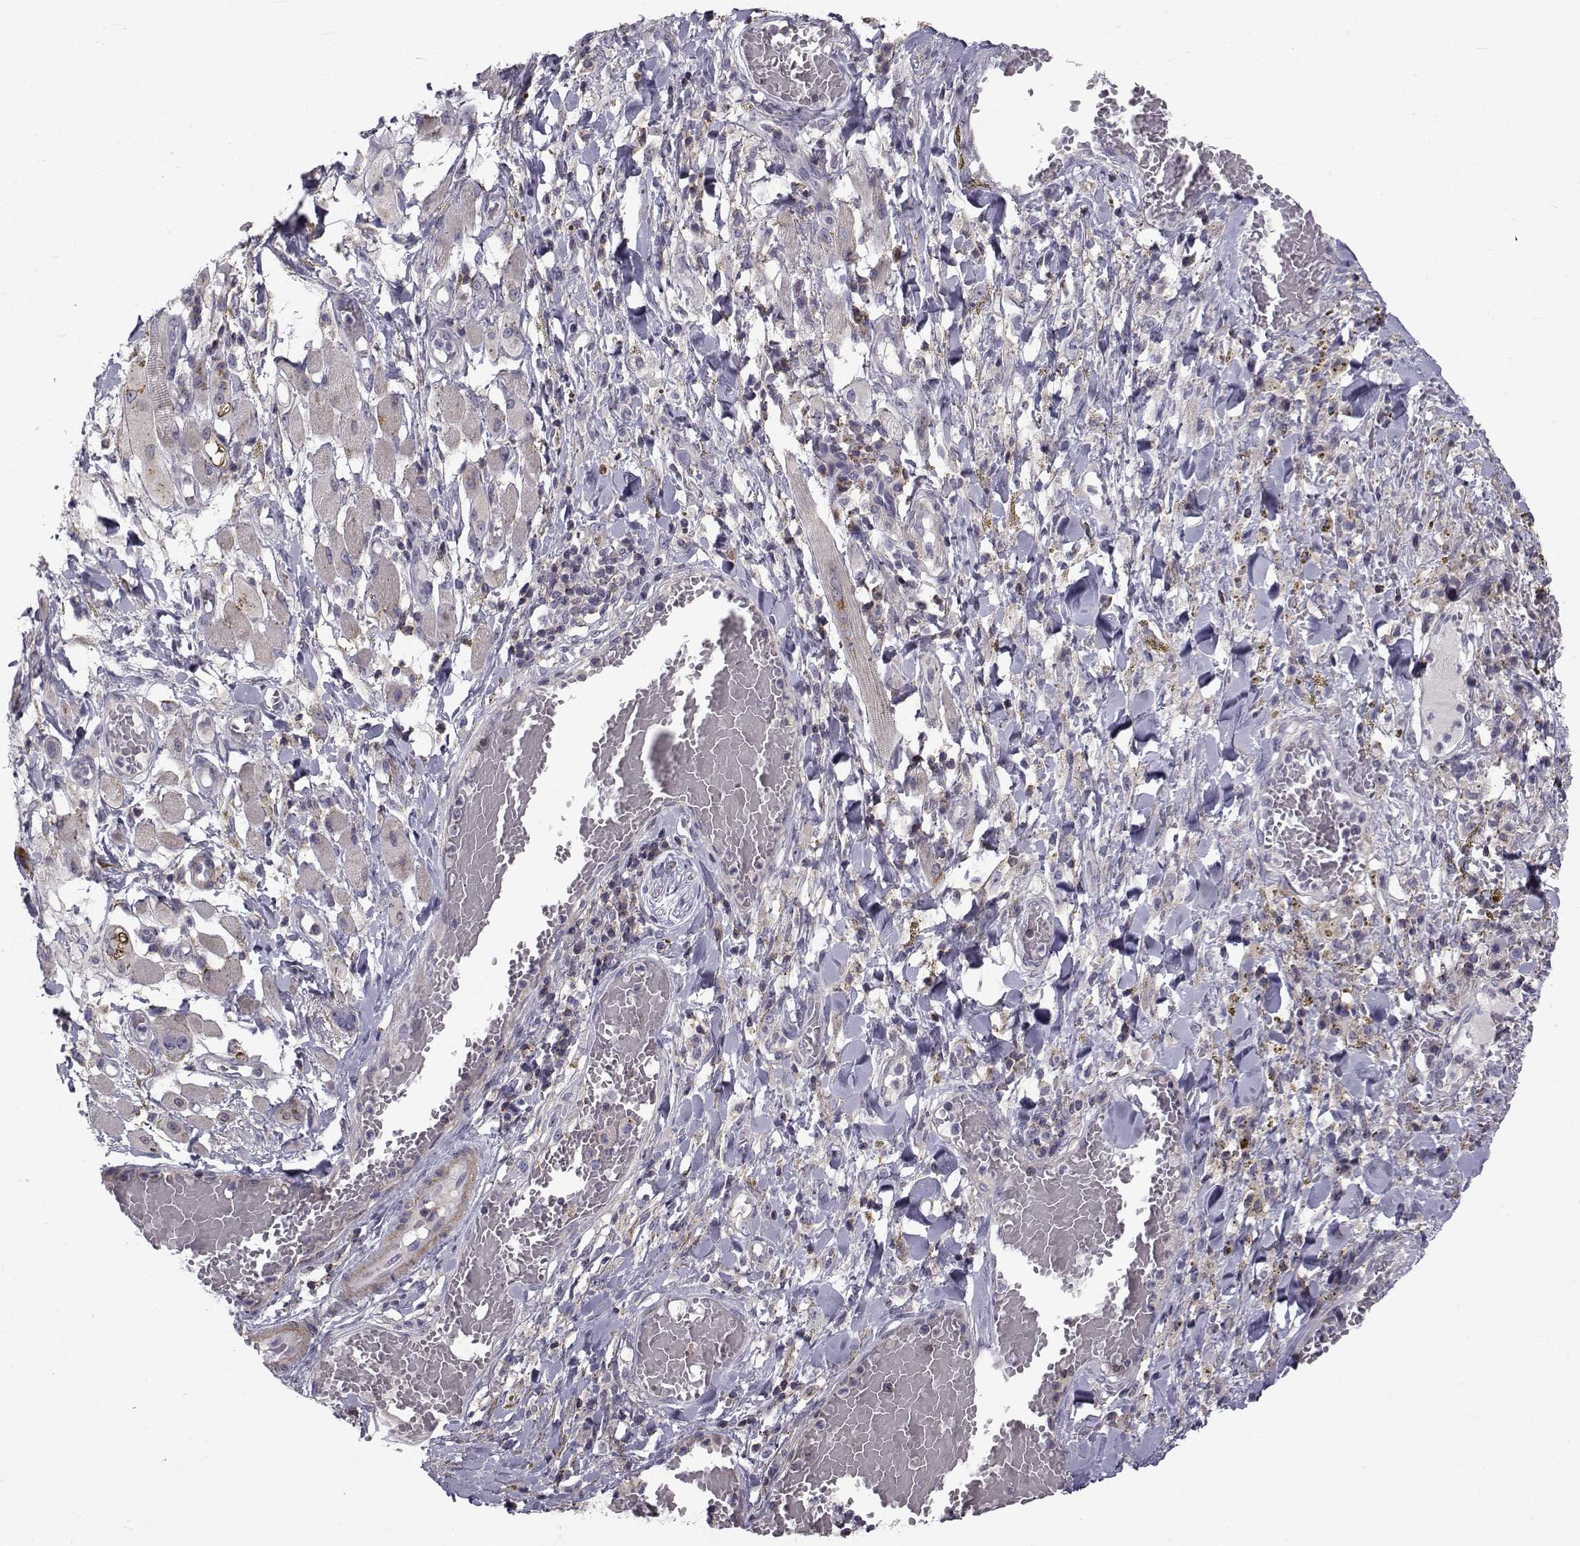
{"staining": {"intensity": "negative", "quantity": "none", "location": "none"}, "tissue": "melanoma", "cell_type": "Tumor cells", "image_type": "cancer", "snomed": [{"axis": "morphology", "description": "Malignant melanoma, NOS"}, {"axis": "topography", "description": "Skin"}], "caption": "The micrograph shows no staining of tumor cells in malignant melanoma.", "gene": "LRRC27", "patient": {"sex": "female", "age": 91}}